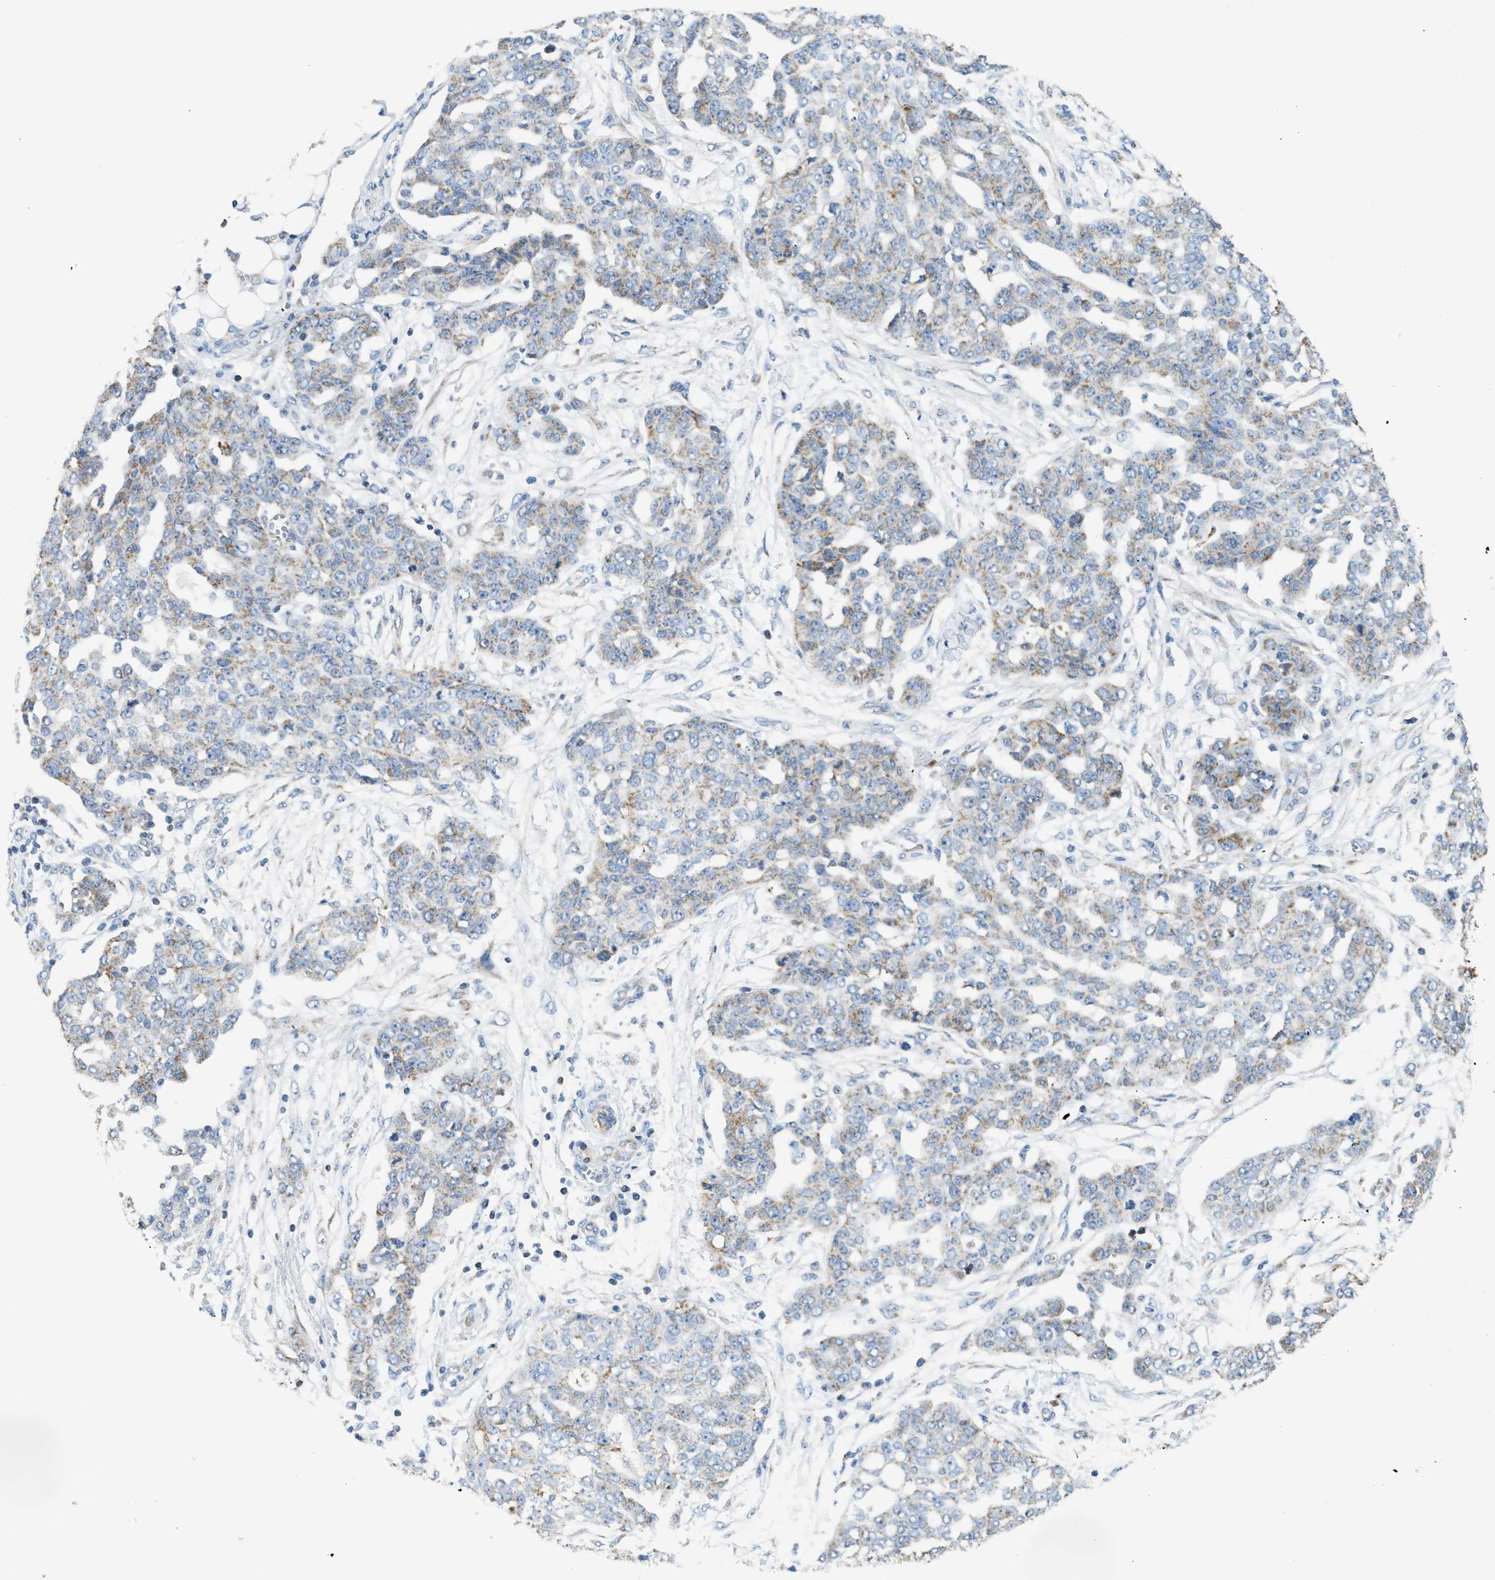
{"staining": {"intensity": "weak", "quantity": "25%-75%", "location": "cytoplasmic/membranous"}, "tissue": "ovarian cancer", "cell_type": "Tumor cells", "image_type": "cancer", "snomed": [{"axis": "morphology", "description": "Cystadenocarcinoma, serous, NOS"}, {"axis": "topography", "description": "Soft tissue"}, {"axis": "topography", "description": "Ovary"}], "caption": "Ovarian serous cystadenocarcinoma tissue exhibits weak cytoplasmic/membranous staining in approximately 25%-75% of tumor cells, visualized by immunohistochemistry.", "gene": "GOT2", "patient": {"sex": "female", "age": 57}}